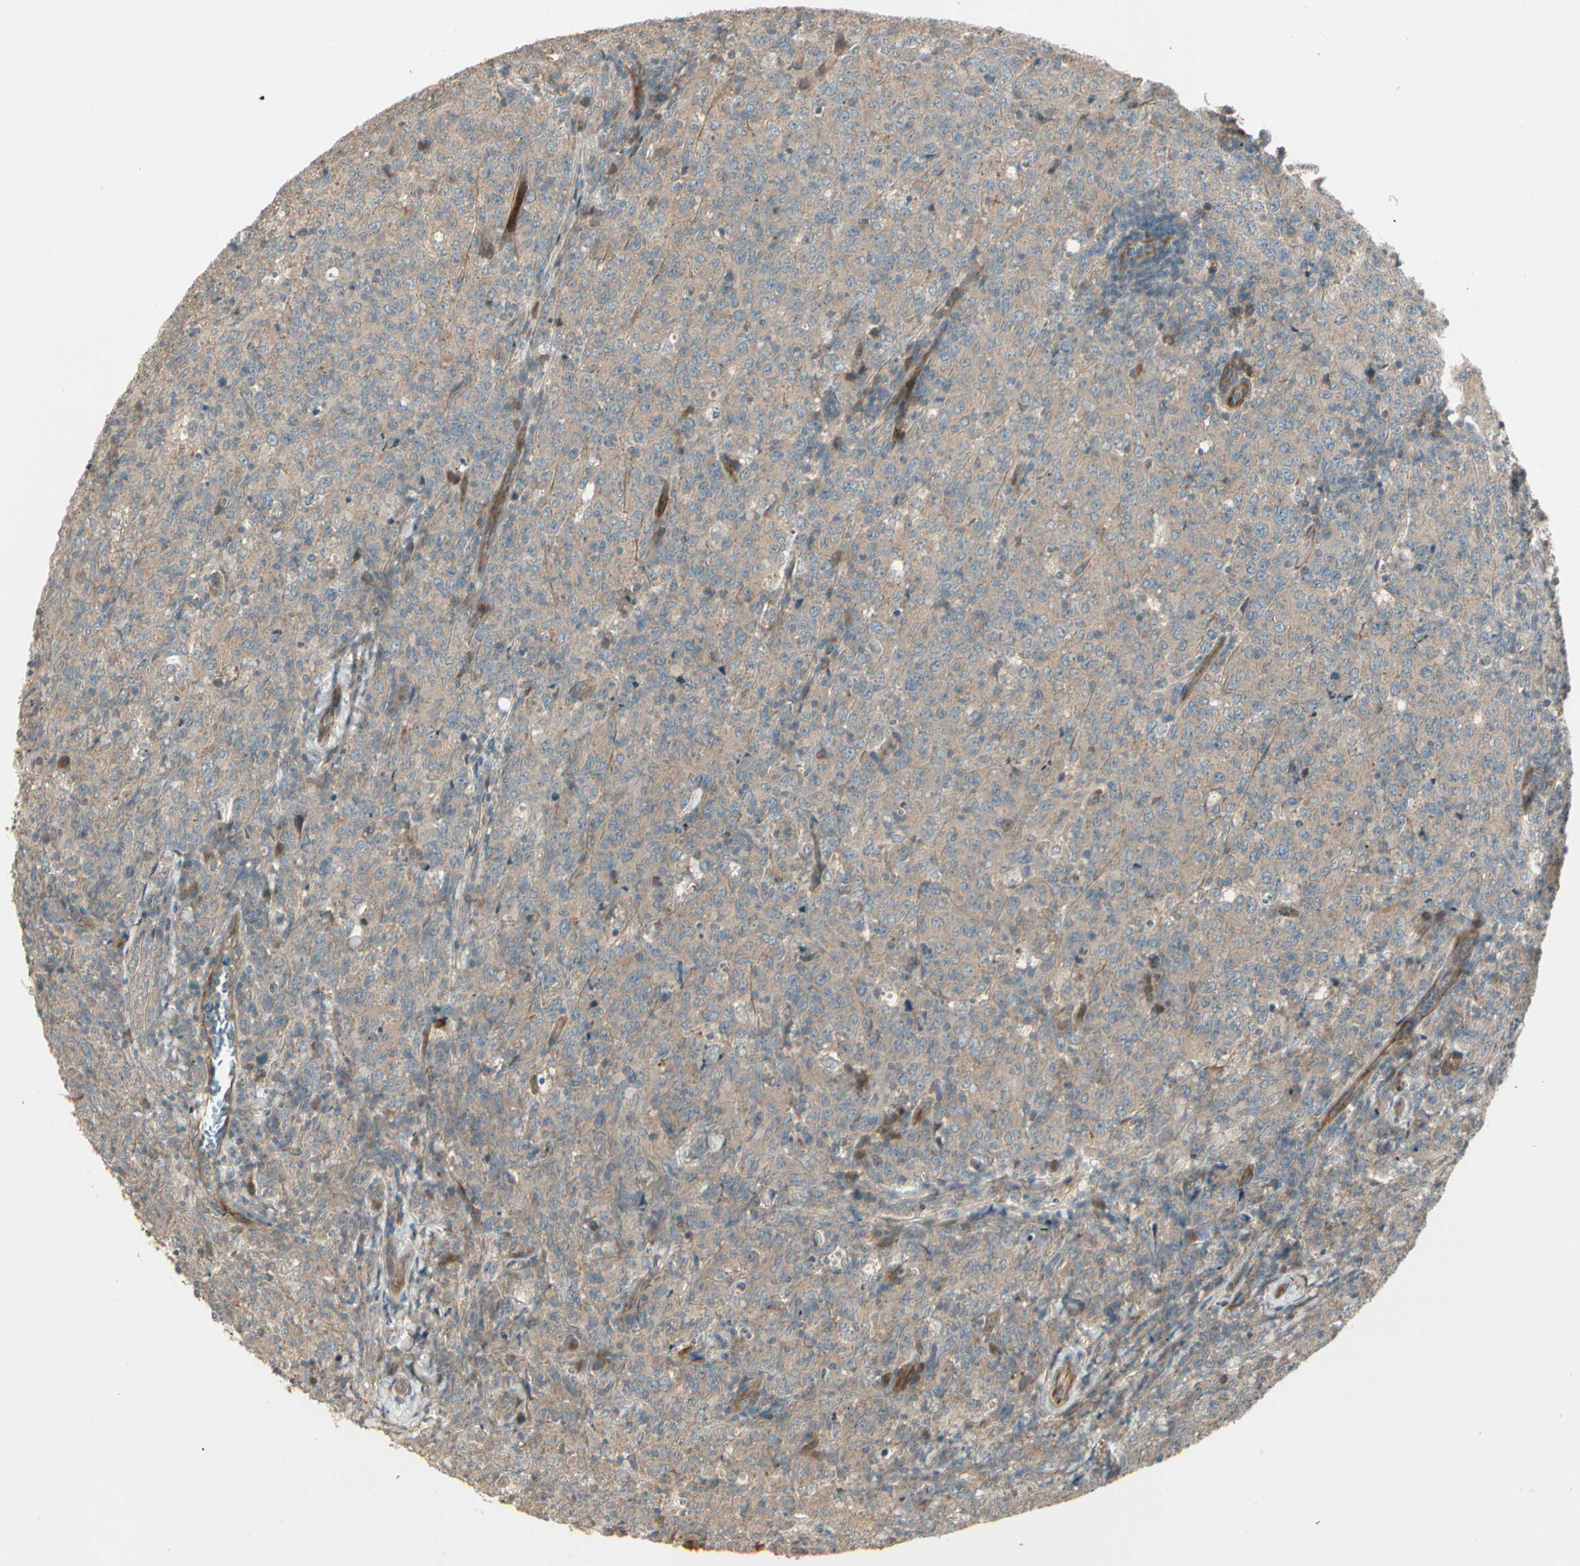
{"staining": {"intensity": "weak", "quantity": ">75%", "location": "cytoplasmic/membranous"}, "tissue": "lymphoma", "cell_type": "Tumor cells", "image_type": "cancer", "snomed": [{"axis": "morphology", "description": "Malignant lymphoma, non-Hodgkin's type, High grade"}, {"axis": "topography", "description": "Tonsil"}], "caption": "There is low levels of weak cytoplasmic/membranous positivity in tumor cells of lymphoma, as demonstrated by immunohistochemical staining (brown color).", "gene": "ACVR1", "patient": {"sex": "female", "age": 36}}